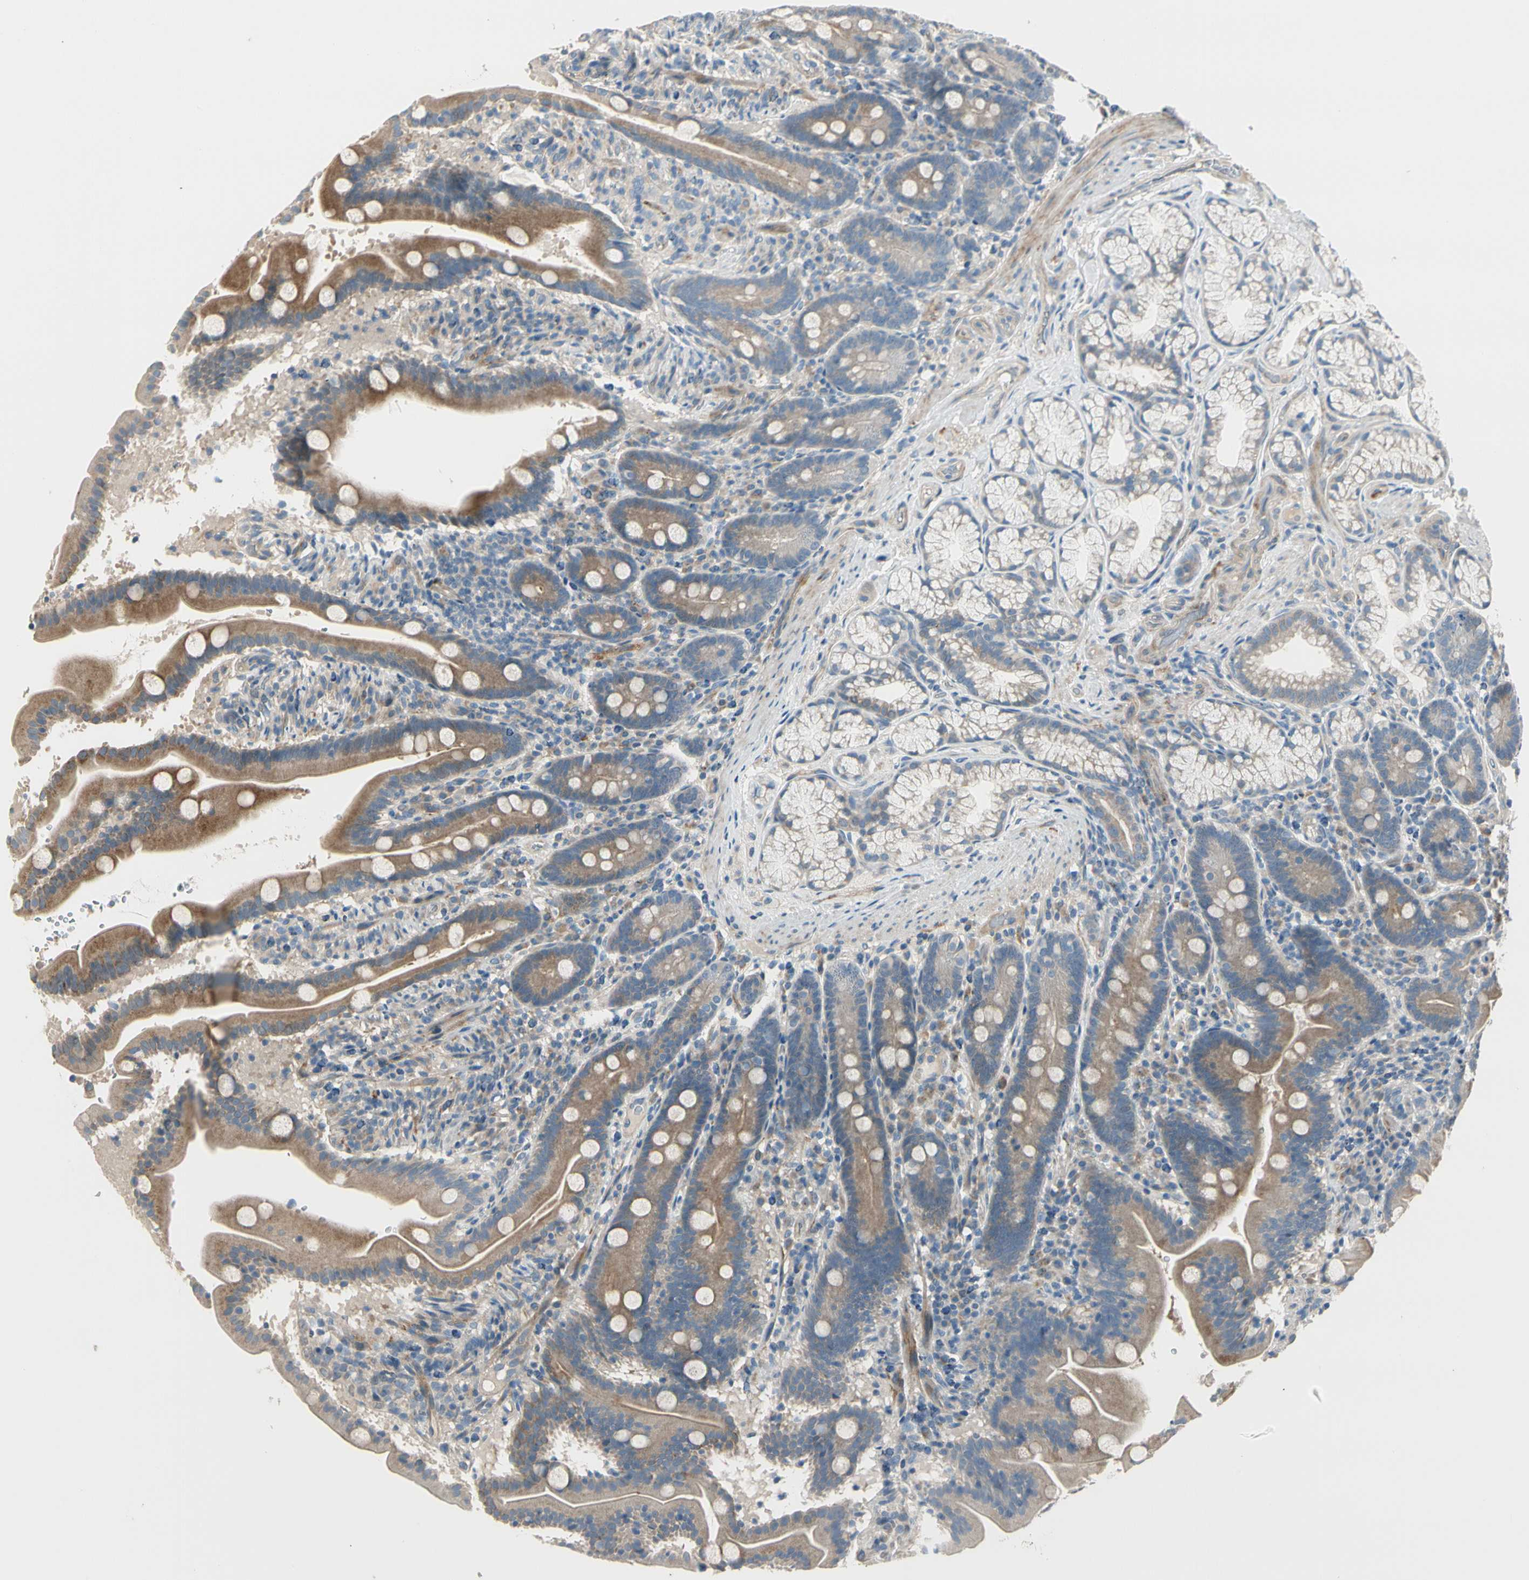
{"staining": {"intensity": "moderate", "quantity": ">75%", "location": "cytoplasmic/membranous"}, "tissue": "duodenum", "cell_type": "Glandular cells", "image_type": "normal", "snomed": [{"axis": "morphology", "description": "Normal tissue, NOS"}, {"axis": "topography", "description": "Duodenum"}], "caption": "Brown immunohistochemical staining in normal human duodenum shows moderate cytoplasmic/membranous positivity in approximately >75% of glandular cells. (Brightfield microscopy of DAB IHC at high magnification).", "gene": "ADGRA3", "patient": {"sex": "male", "age": 54}}